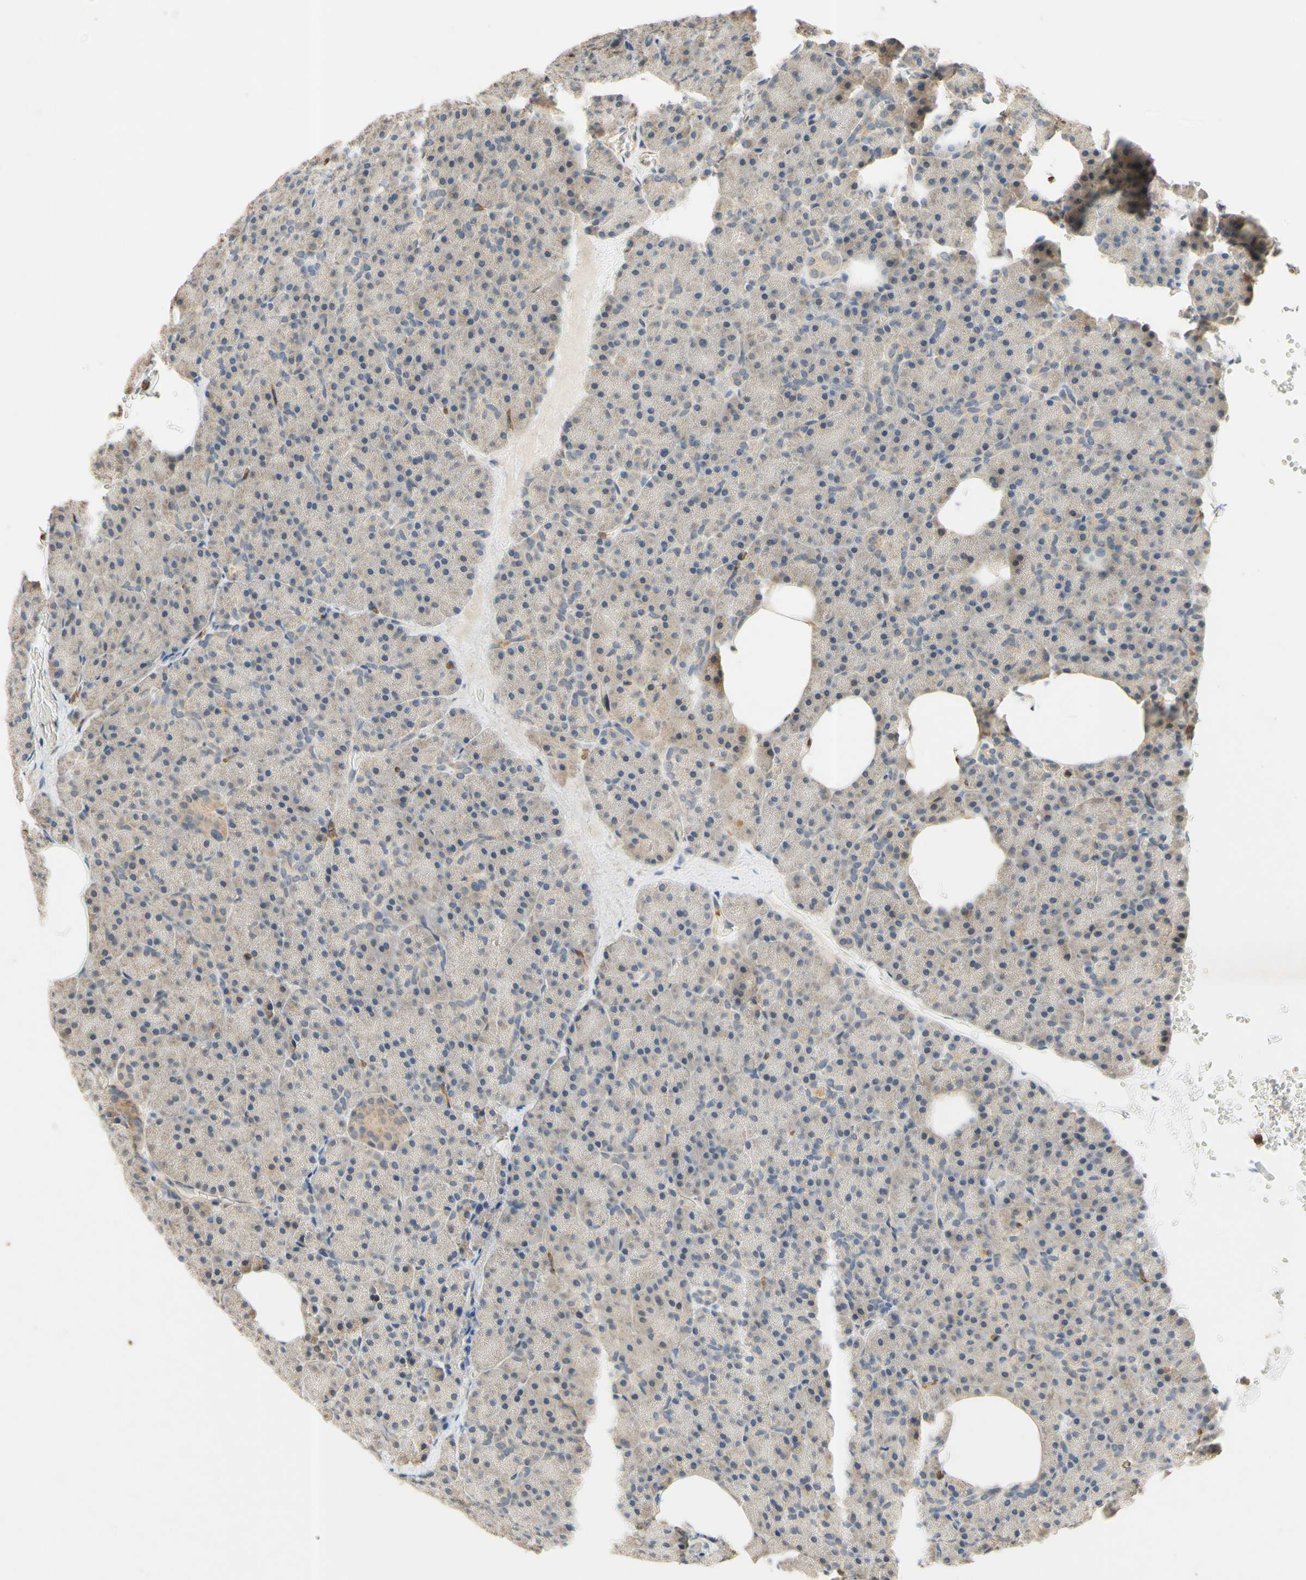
{"staining": {"intensity": "weak", "quantity": ">75%", "location": "cytoplasmic/membranous"}, "tissue": "pancreas", "cell_type": "Exocrine glandular cells", "image_type": "normal", "snomed": [{"axis": "morphology", "description": "Normal tissue, NOS"}, {"axis": "topography", "description": "Pancreas"}], "caption": "A photomicrograph of human pancreas stained for a protein exhibits weak cytoplasmic/membranous brown staining in exocrine glandular cells. Nuclei are stained in blue.", "gene": "GATA1", "patient": {"sex": "female", "age": 35}}